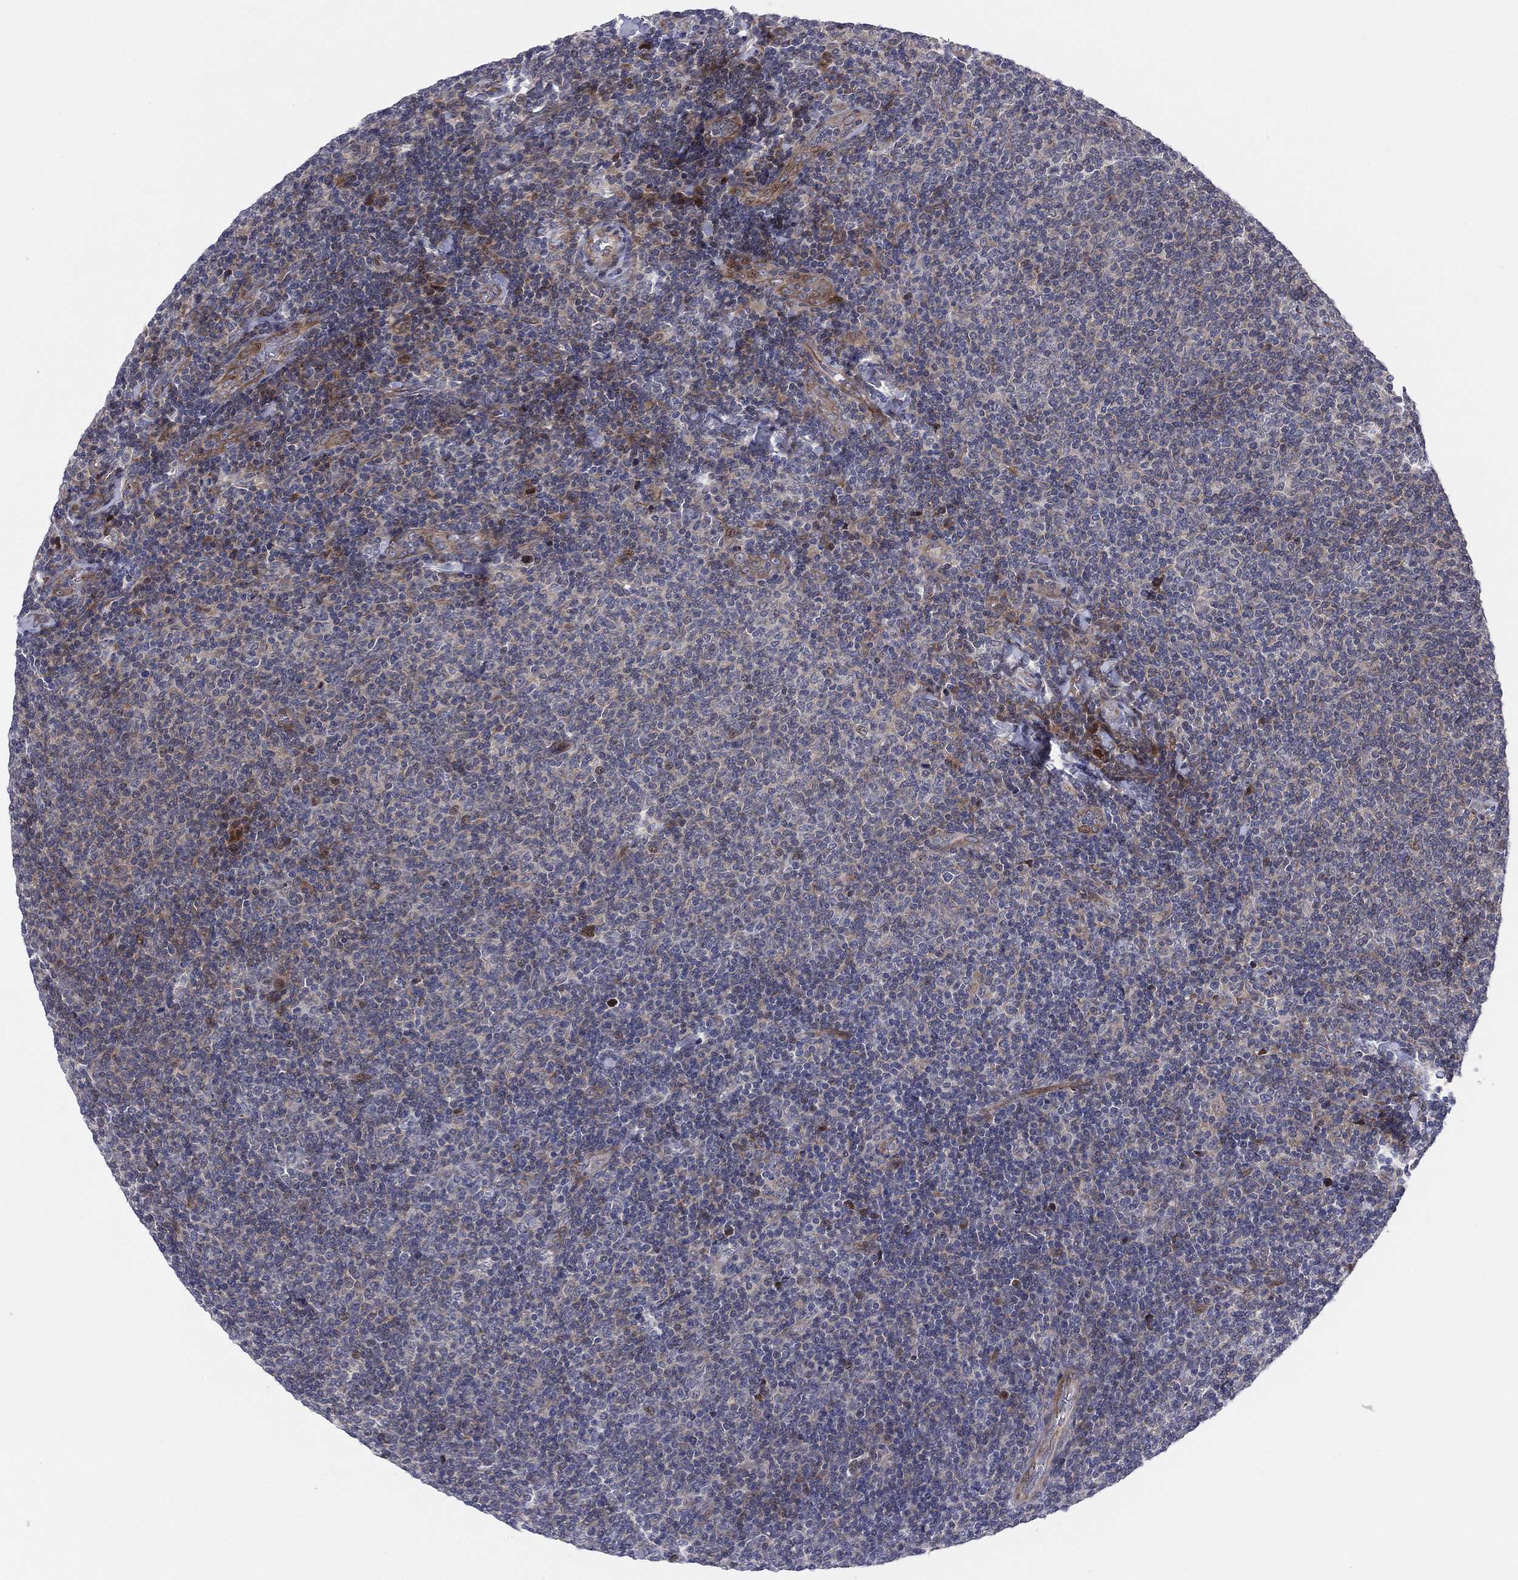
{"staining": {"intensity": "weak", "quantity": "<25%", "location": "cytoplasmic/membranous"}, "tissue": "lymphoma", "cell_type": "Tumor cells", "image_type": "cancer", "snomed": [{"axis": "morphology", "description": "Malignant lymphoma, non-Hodgkin's type, Low grade"}, {"axis": "topography", "description": "Lymph node"}], "caption": "Lymphoma was stained to show a protein in brown. There is no significant staining in tumor cells.", "gene": "UTP14A", "patient": {"sex": "male", "age": 52}}